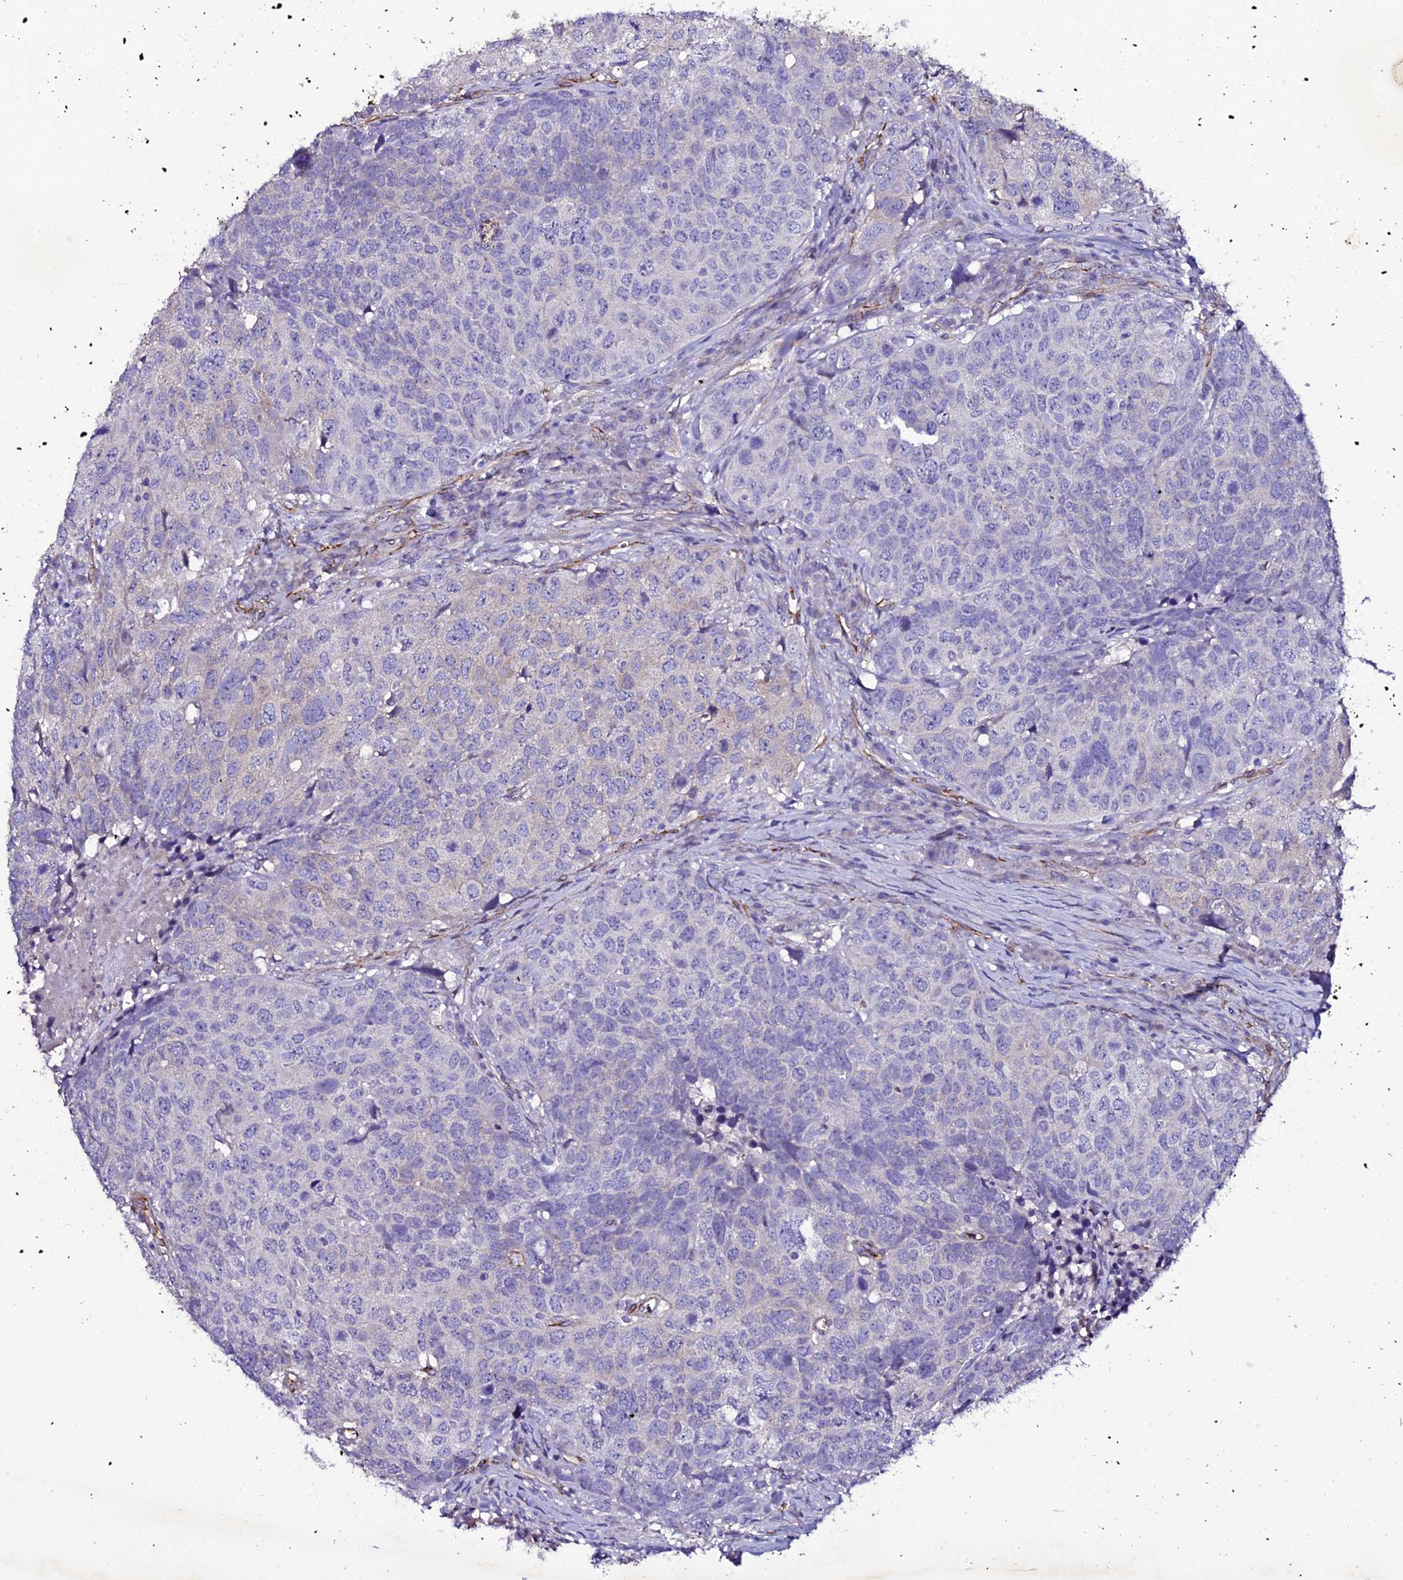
{"staining": {"intensity": "negative", "quantity": "none", "location": "none"}, "tissue": "head and neck cancer", "cell_type": "Tumor cells", "image_type": "cancer", "snomed": [{"axis": "morphology", "description": "Squamous cell carcinoma, NOS"}, {"axis": "topography", "description": "Head-Neck"}], "caption": "DAB immunohistochemical staining of human squamous cell carcinoma (head and neck) demonstrates no significant staining in tumor cells.", "gene": "MEX3C", "patient": {"sex": "male", "age": 66}}